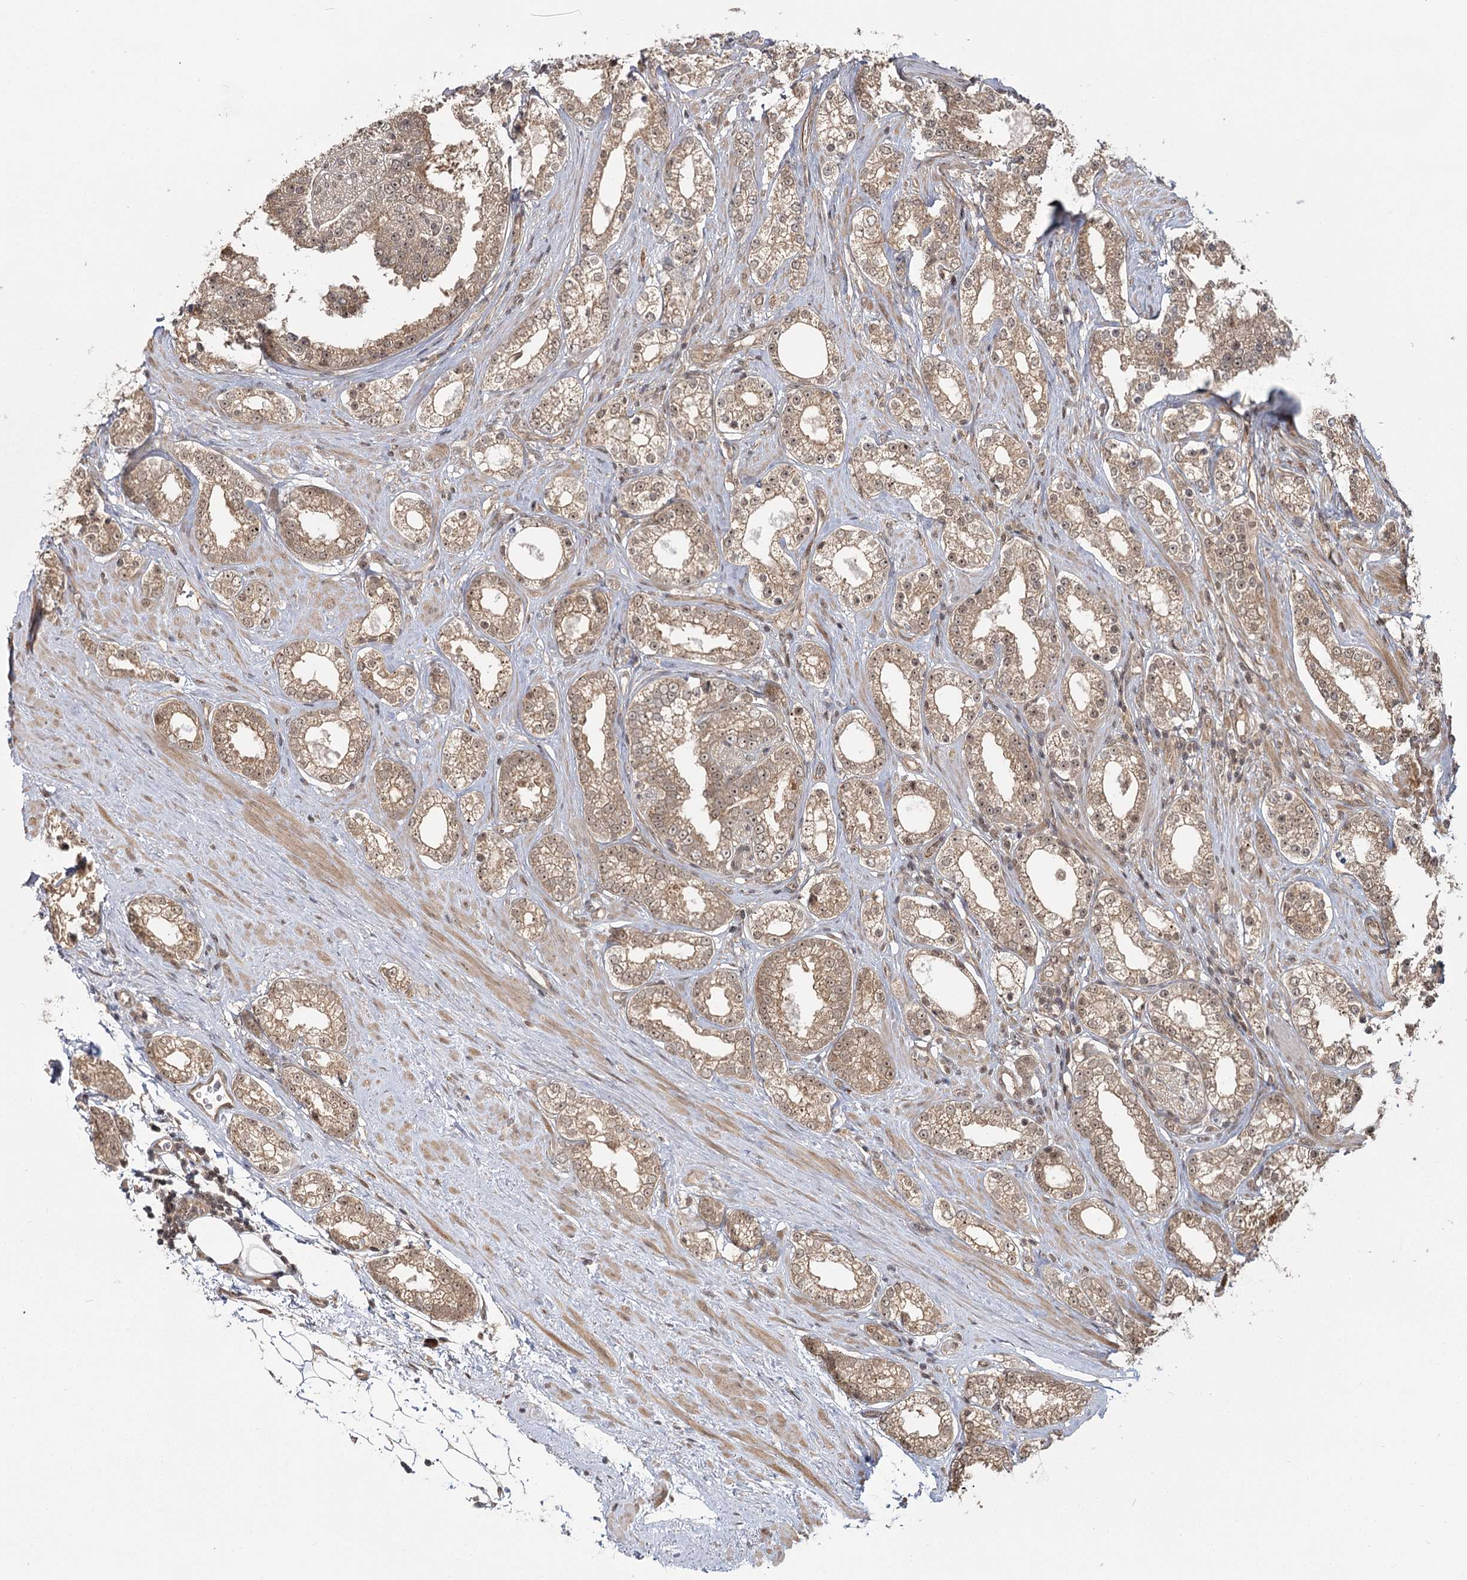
{"staining": {"intensity": "moderate", "quantity": ">75%", "location": "cytoplasmic/membranous,nuclear"}, "tissue": "prostate cancer", "cell_type": "Tumor cells", "image_type": "cancer", "snomed": [{"axis": "morphology", "description": "Normal tissue, NOS"}, {"axis": "morphology", "description": "Adenocarcinoma, High grade"}, {"axis": "topography", "description": "Prostate"}], "caption": "Prostate cancer stained for a protein shows moderate cytoplasmic/membranous and nuclear positivity in tumor cells.", "gene": "R3HDM2", "patient": {"sex": "male", "age": 83}}